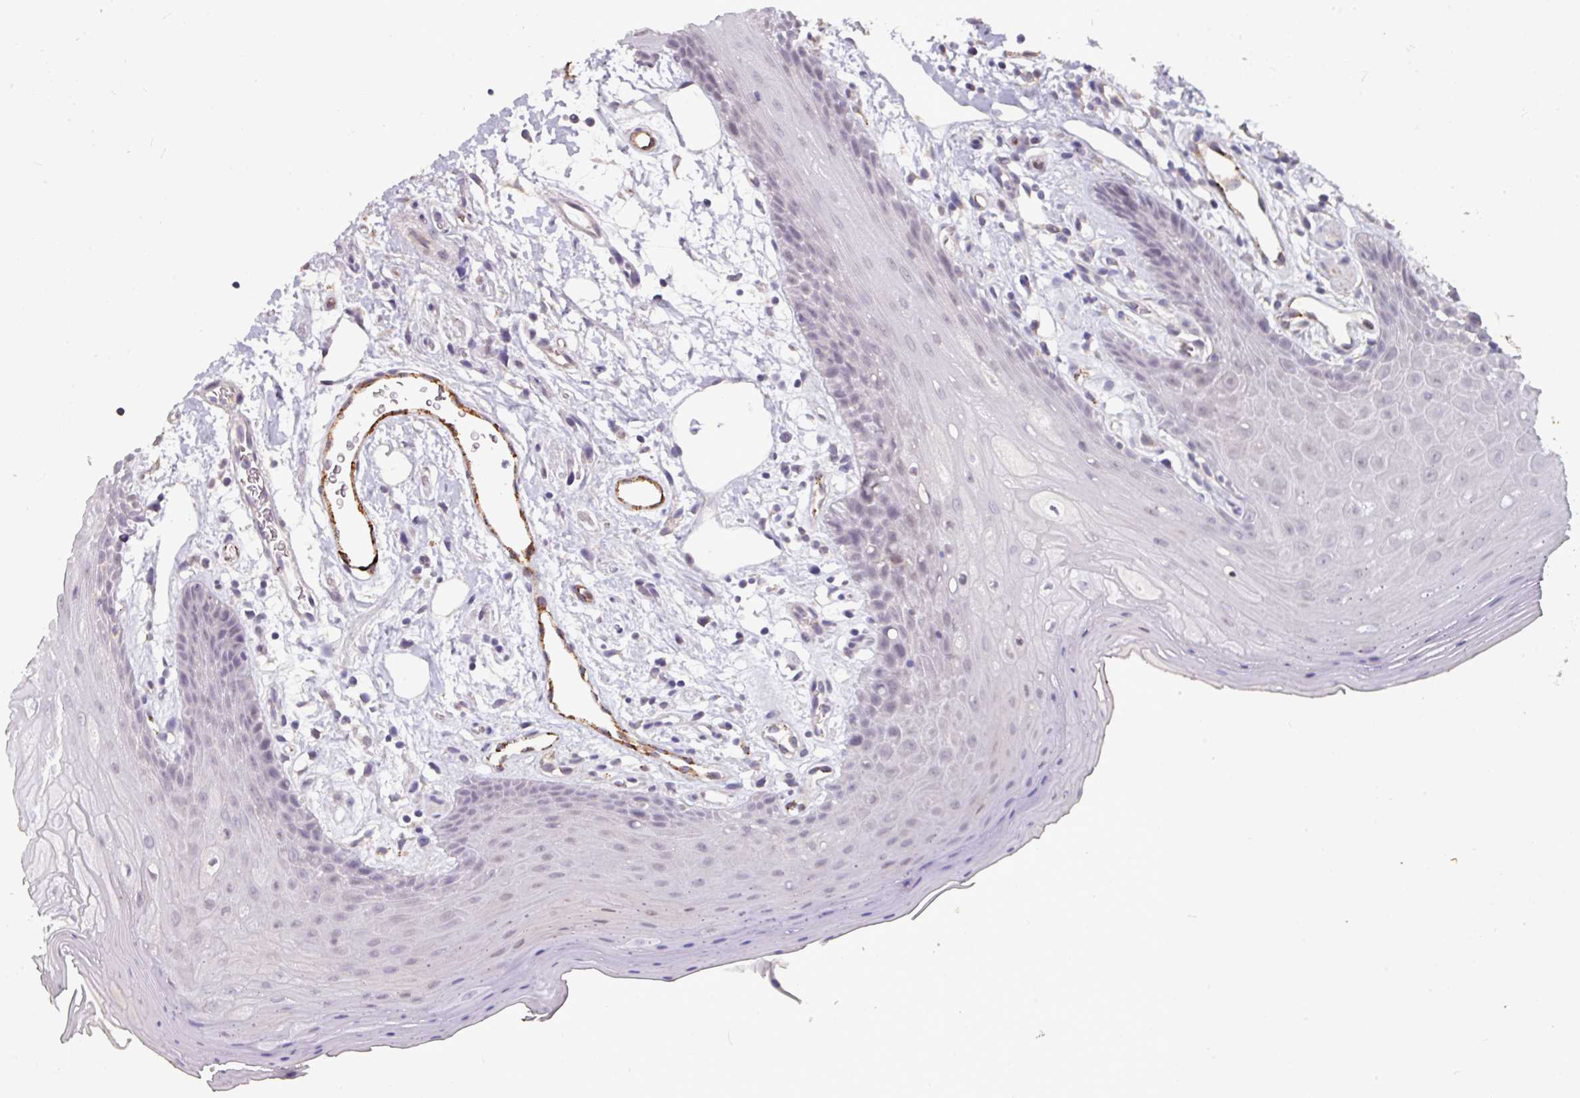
{"staining": {"intensity": "negative", "quantity": "none", "location": "none"}, "tissue": "oral mucosa", "cell_type": "Squamous epithelial cells", "image_type": "normal", "snomed": [{"axis": "morphology", "description": "Normal tissue, NOS"}, {"axis": "topography", "description": "Oral tissue"}, {"axis": "topography", "description": "Tounge, NOS"}], "caption": "A micrograph of oral mucosa stained for a protein demonstrates no brown staining in squamous epithelial cells.", "gene": "SIDT2", "patient": {"sex": "female", "age": 59}}